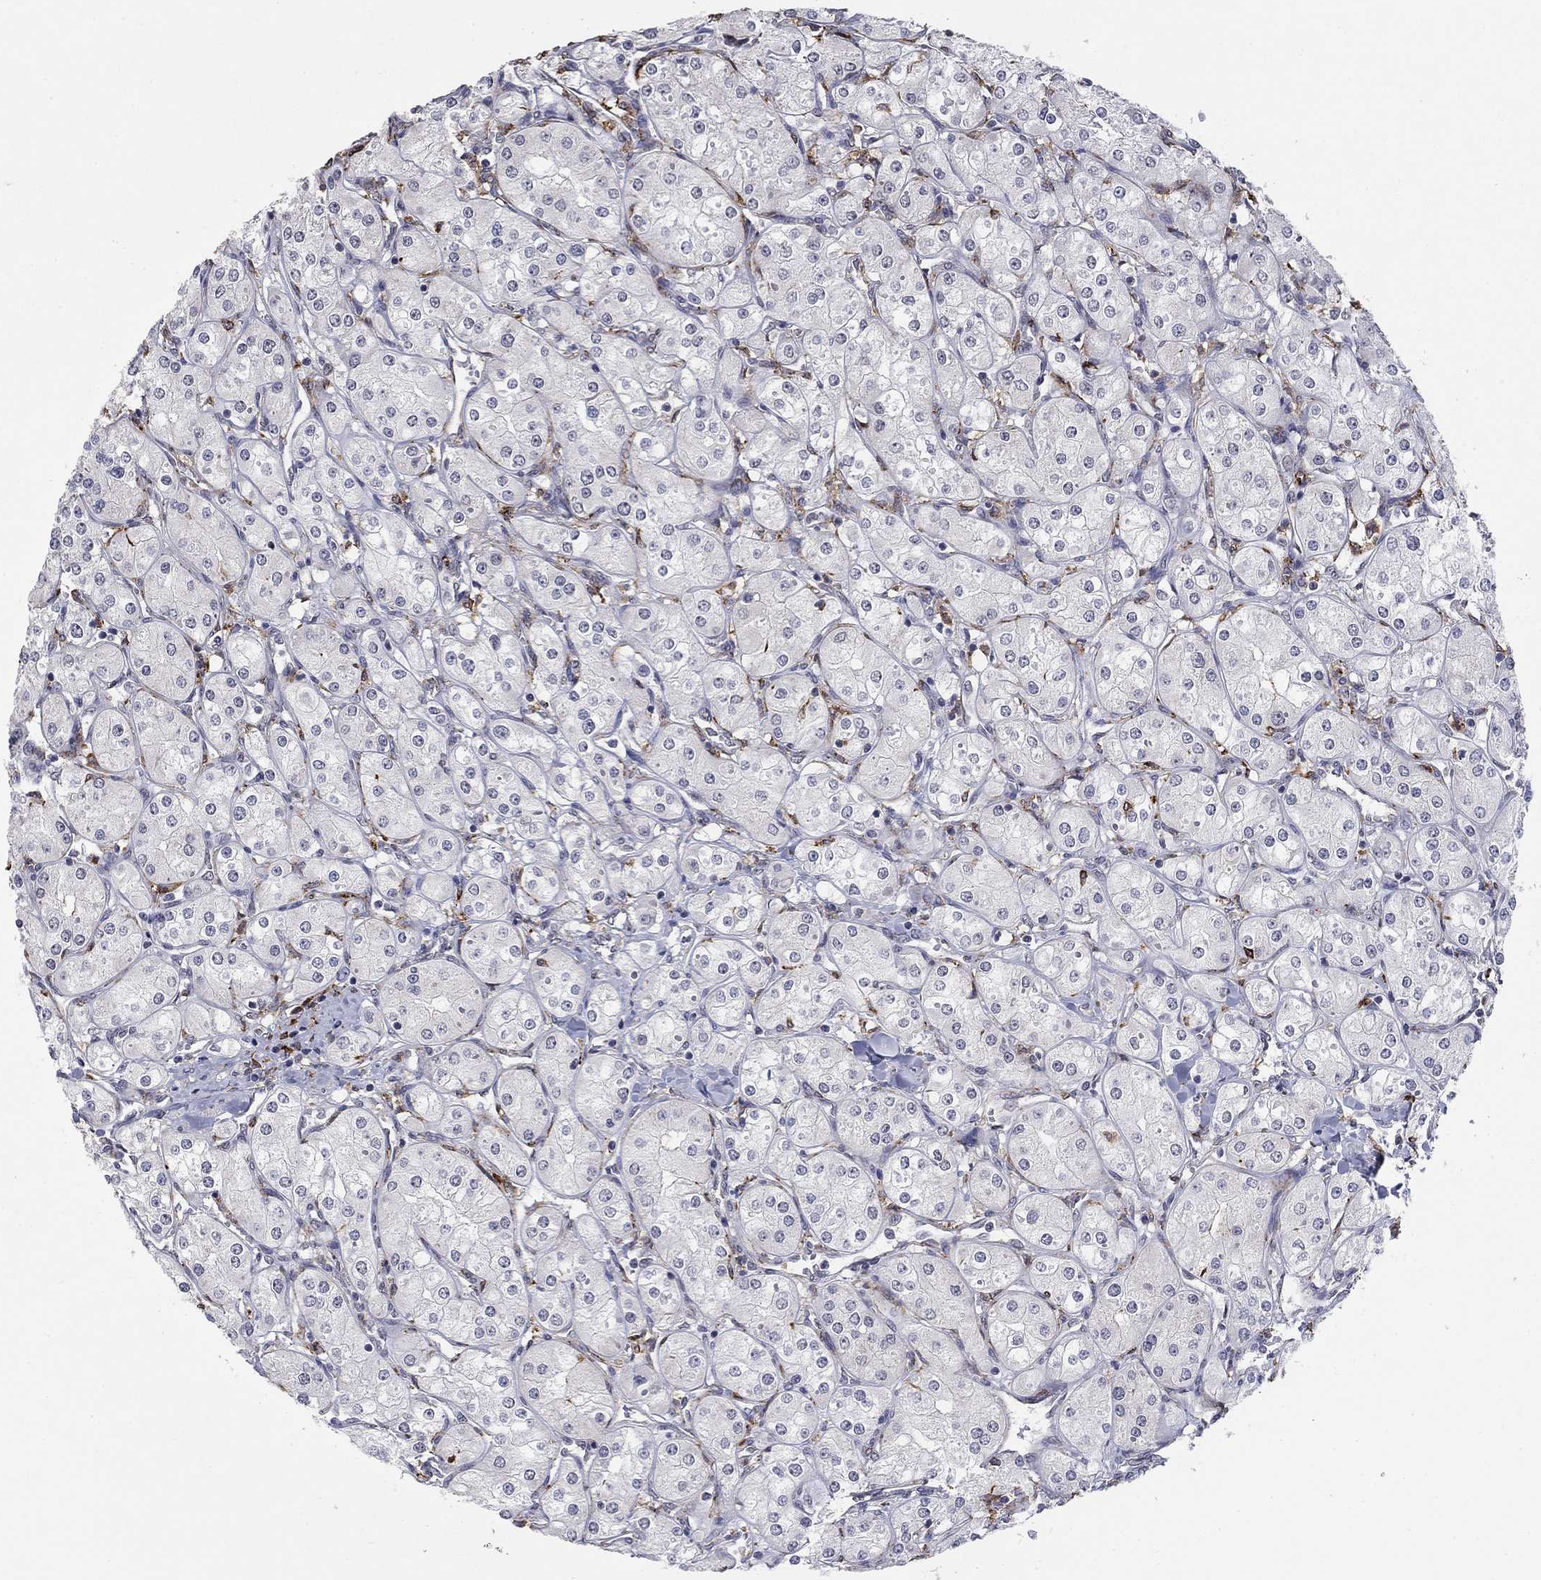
{"staining": {"intensity": "negative", "quantity": "none", "location": "none"}, "tissue": "renal cancer", "cell_type": "Tumor cells", "image_type": "cancer", "snomed": [{"axis": "morphology", "description": "Adenocarcinoma, NOS"}, {"axis": "topography", "description": "Kidney"}], "caption": "A photomicrograph of renal adenocarcinoma stained for a protein displays no brown staining in tumor cells.", "gene": "GRIA3", "patient": {"sex": "male", "age": 77}}